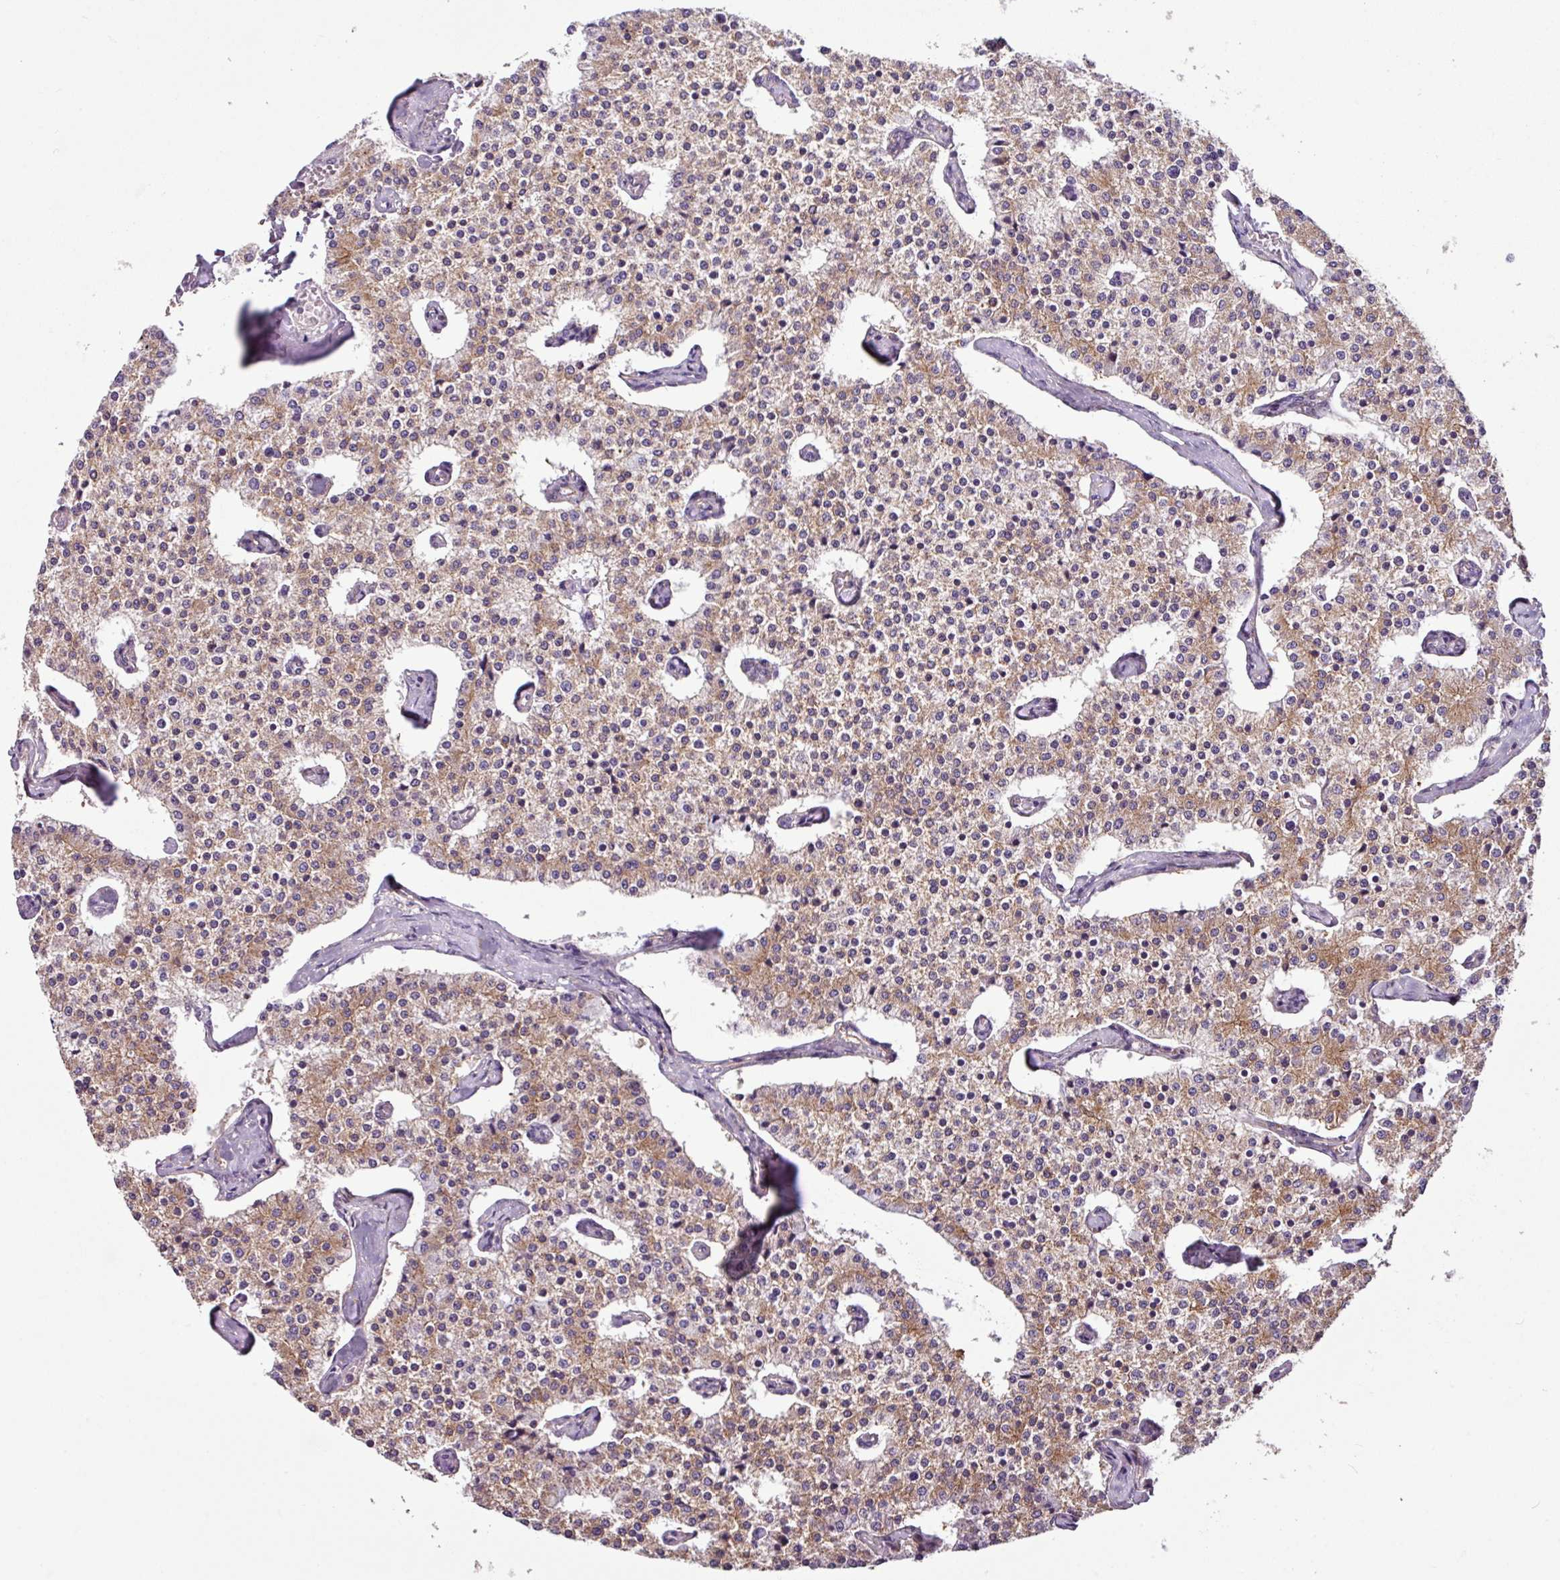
{"staining": {"intensity": "weak", "quantity": ">75%", "location": "cytoplasmic/membranous"}, "tissue": "carcinoid", "cell_type": "Tumor cells", "image_type": "cancer", "snomed": [{"axis": "morphology", "description": "Carcinoid, malignant, NOS"}, {"axis": "topography", "description": "Colon"}], "caption": "High-power microscopy captured an immunohistochemistry micrograph of malignant carcinoid, revealing weak cytoplasmic/membranous staining in approximately >75% of tumor cells.", "gene": "XNDC1N", "patient": {"sex": "female", "age": 52}}